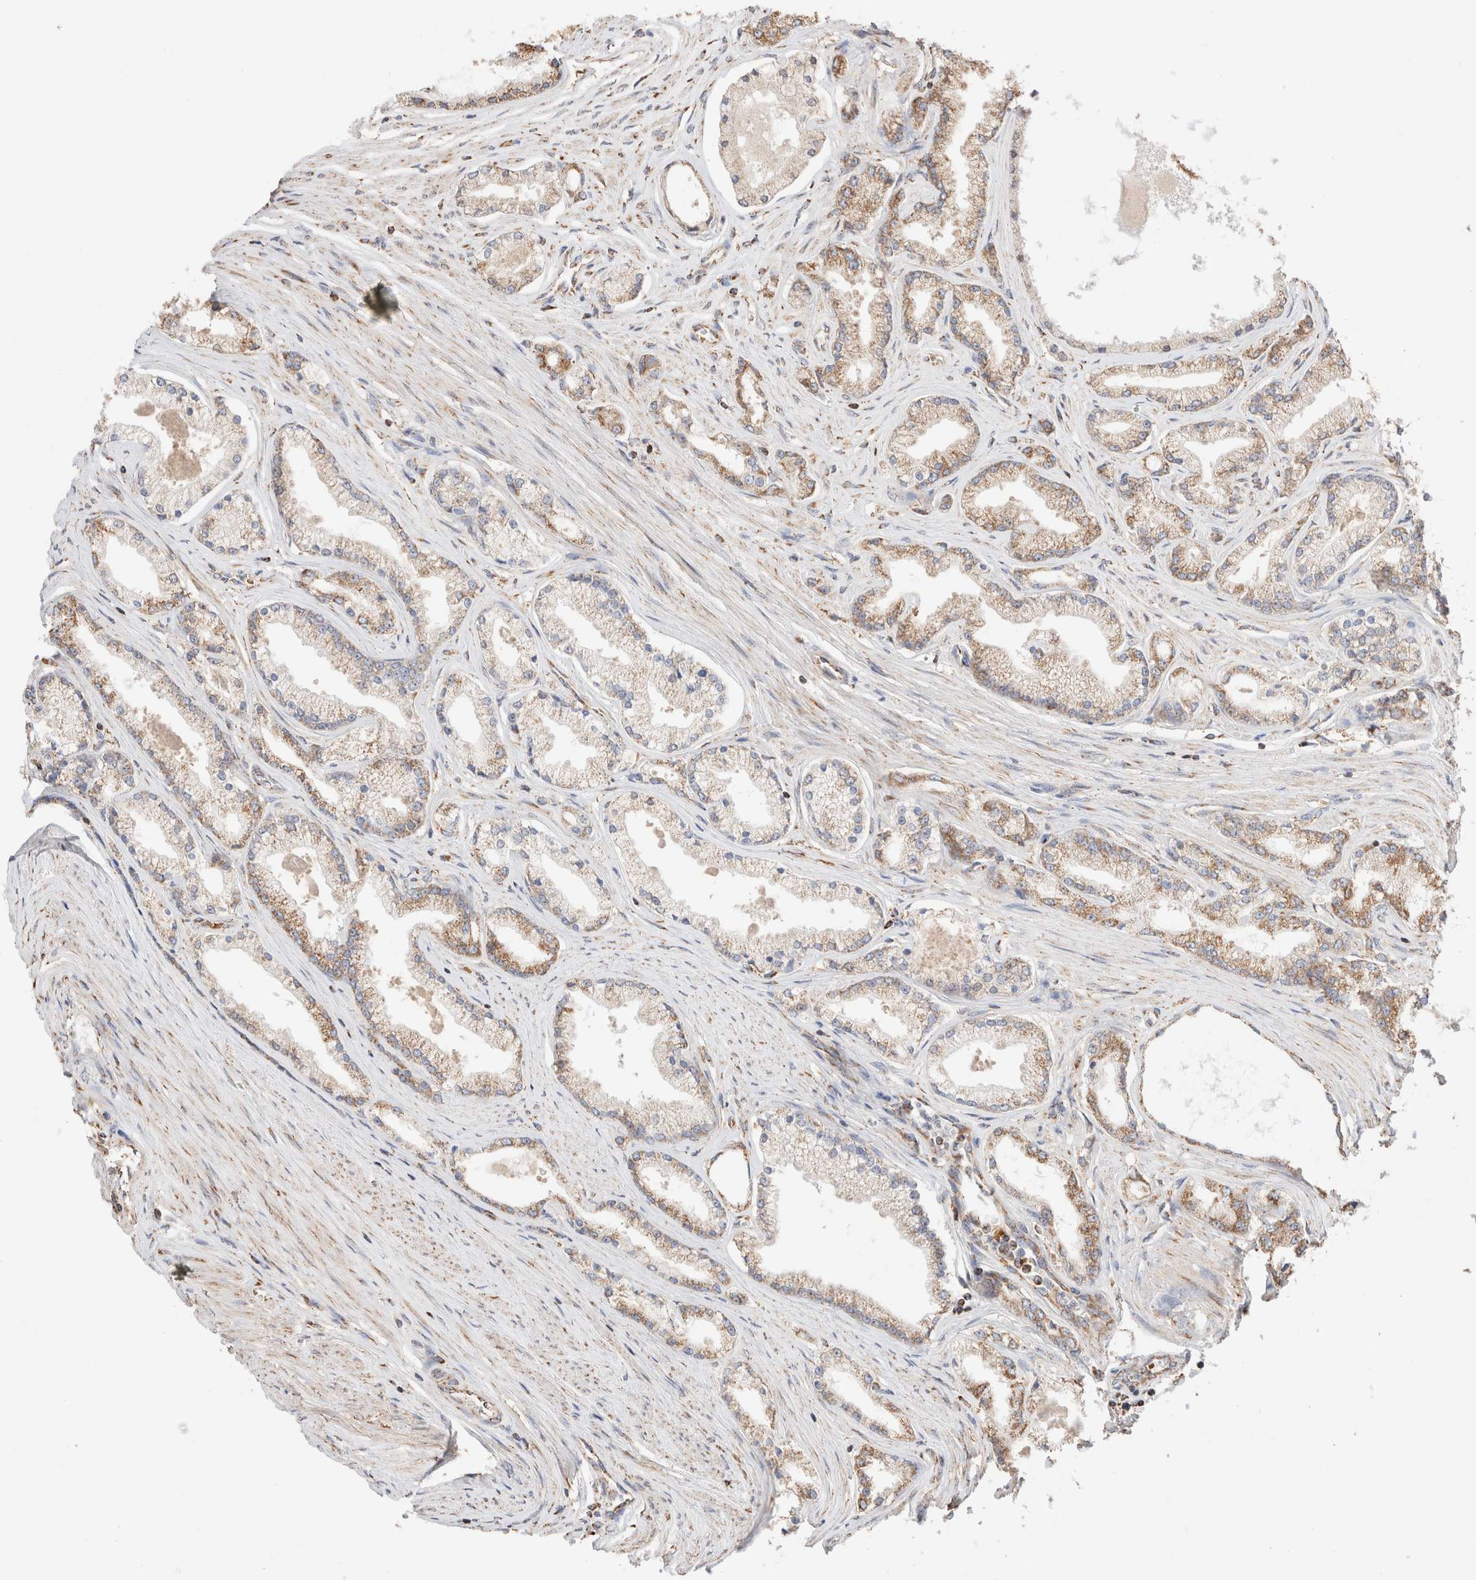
{"staining": {"intensity": "moderate", "quantity": "25%-75%", "location": "cytoplasmic/membranous"}, "tissue": "prostate cancer", "cell_type": "Tumor cells", "image_type": "cancer", "snomed": [{"axis": "morphology", "description": "Adenocarcinoma, High grade"}, {"axis": "topography", "description": "Prostate"}], "caption": "Prostate cancer was stained to show a protein in brown. There is medium levels of moderate cytoplasmic/membranous expression in approximately 25%-75% of tumor cells. The staining is performed using DAB (3,3'-diaminobenzidine) brown chromogen to label protein expression. The nuclei are counter-stained blue using hematoxylin.", "gene": "TMPPE", "patient": {"sex": "male", "age": 71}}